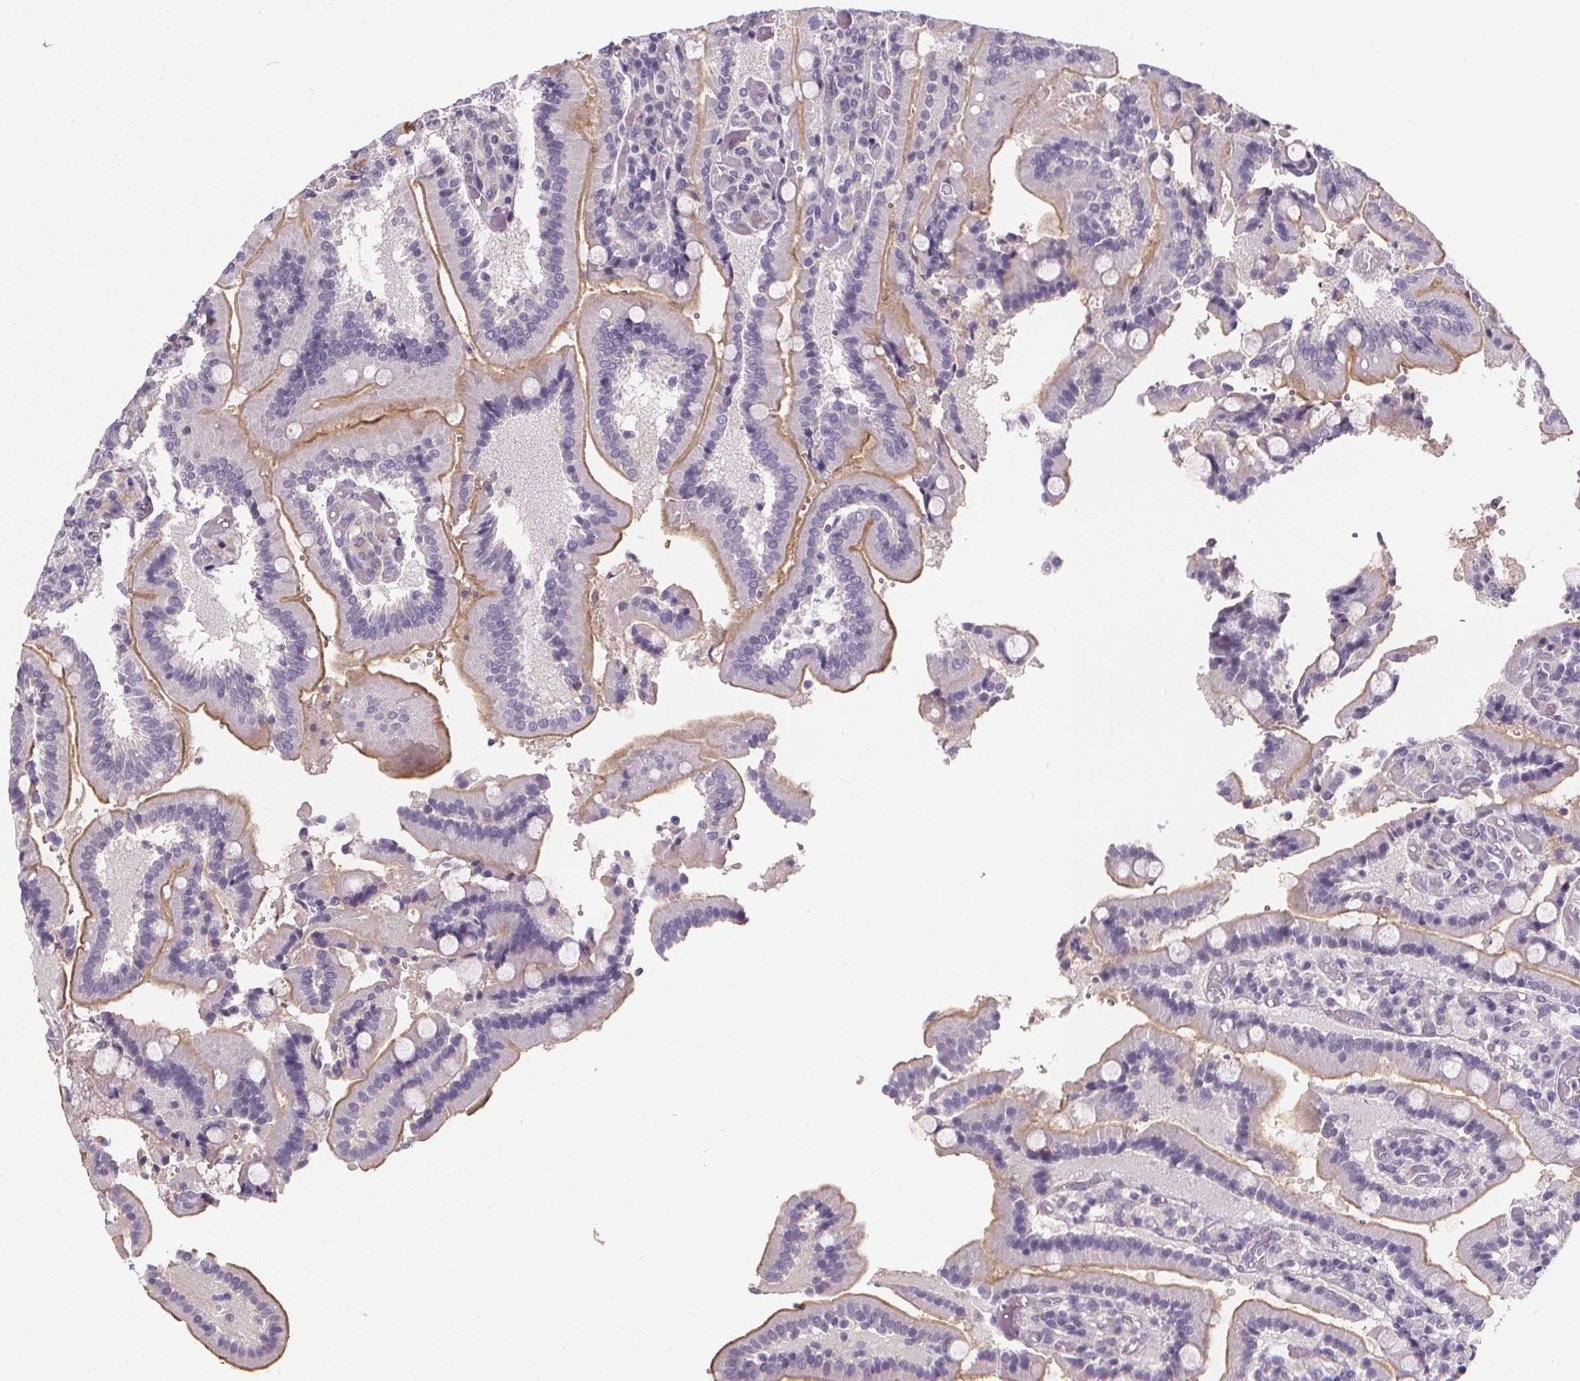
{"staining": {"intensity": "moderate", "quantity": ">75%", "location": "cytoplasmic/membranous"}, "tissue": "duodenum", "cell_type": "Glandular cells", "image_type": "normal", "snomed": [{"axis": "morphology", "description": "Normal tissue, NOS"}, {"axis": "topography", "description": "Duodenum"}], "caption": "A micrograph showing moderate cytoplasmic/membranous staining in about >75% of glandular cells in benign duodenum, as visualized by brown immunohistochemical staining.", "gene": "ATP6V1D", "patient": {"sex": "female", "age": 62}}